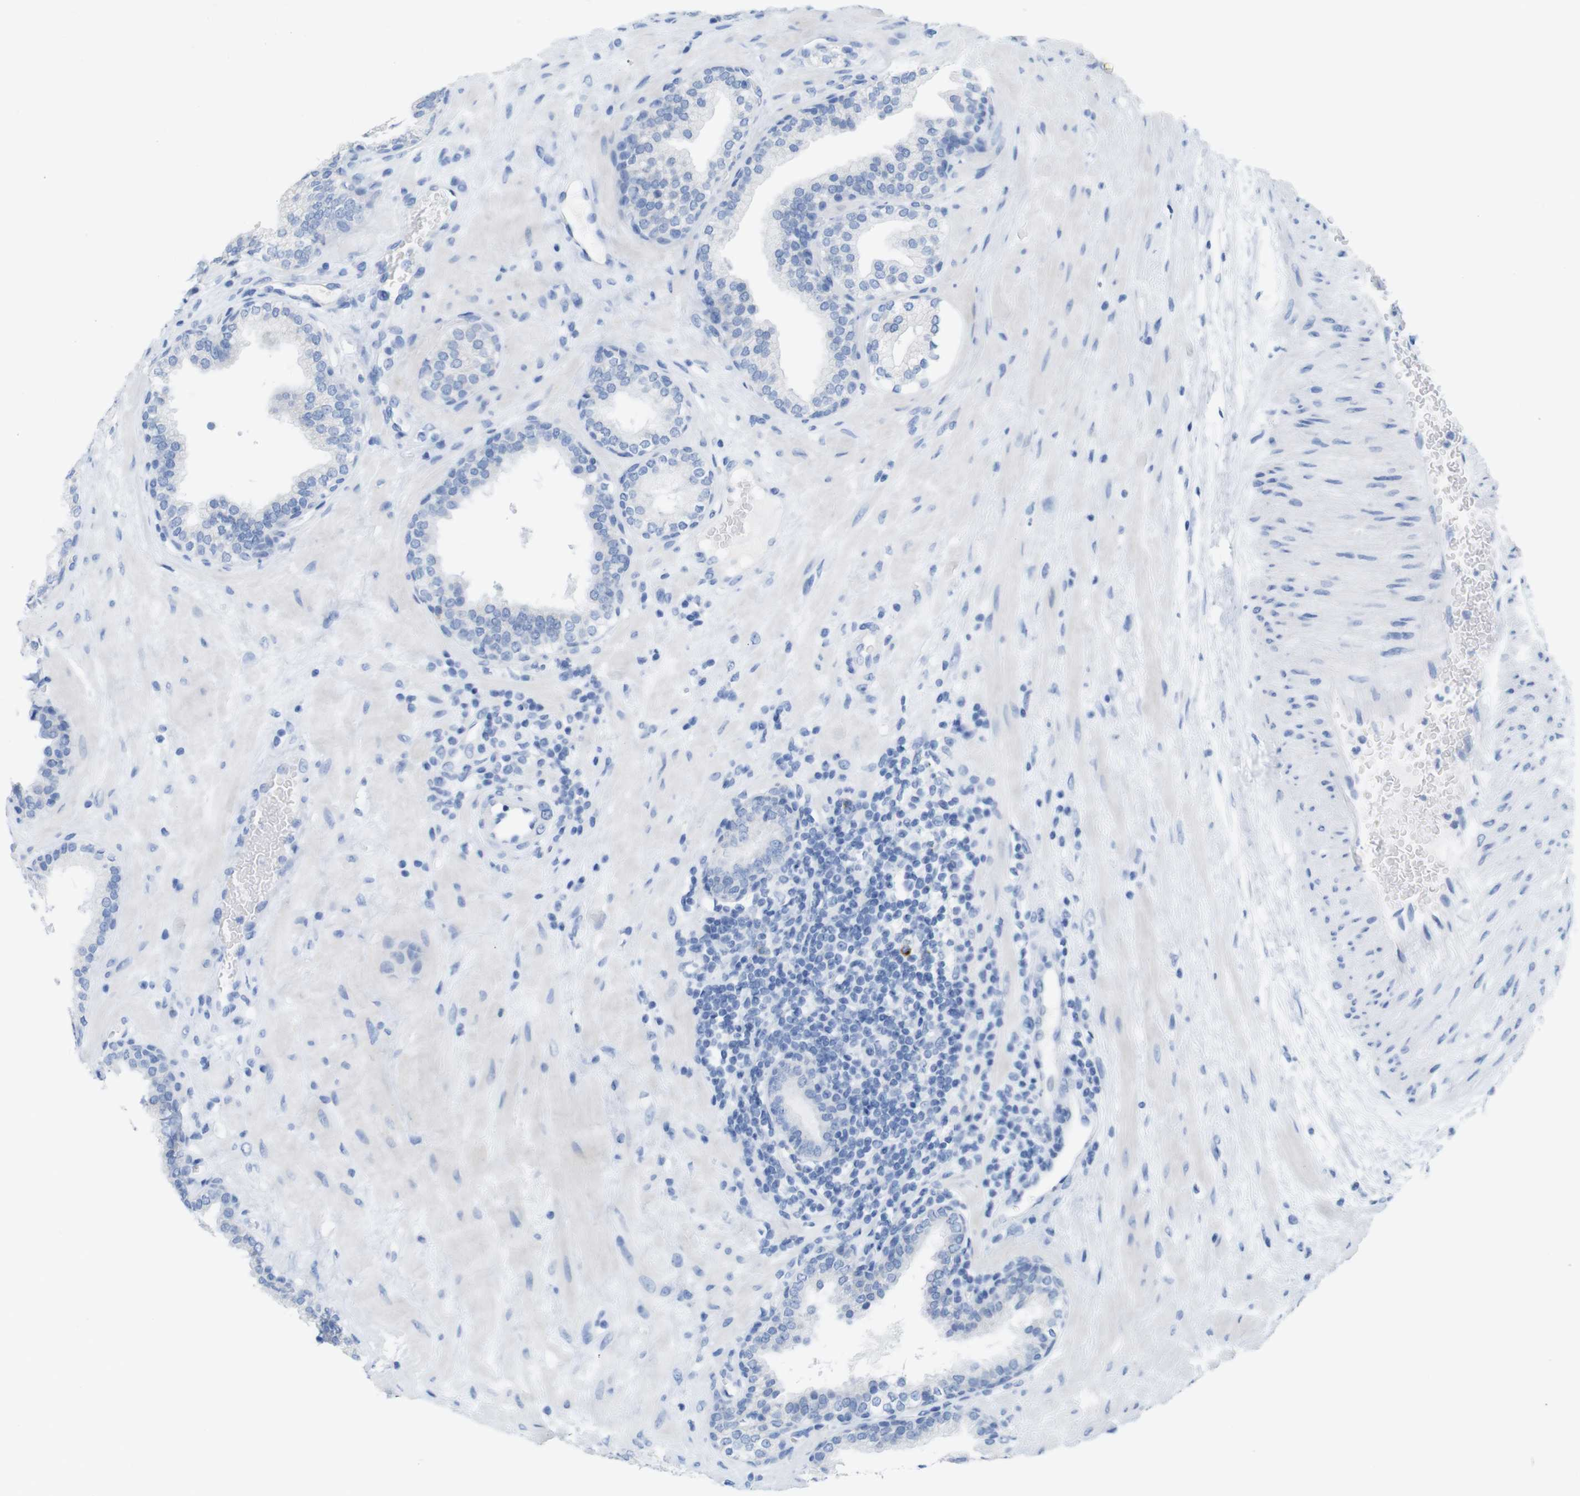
{"staining": {"intensity": "negative", "quantity": "none", "location": "none"}, "tissue": "prostate", "cell_type": "Glandular cells", "image_type": "normal", "snomed": [{"axis": "morphology", "description": "Normal tissue, NOS"}, {"axis": "topography", "description": "Prostate"}], "caption": "Protein analysis of normal prostate displays no significant staining in glandular cells.", "gene": "LAG3", "patient": {"sex": "male", "age": 51}}